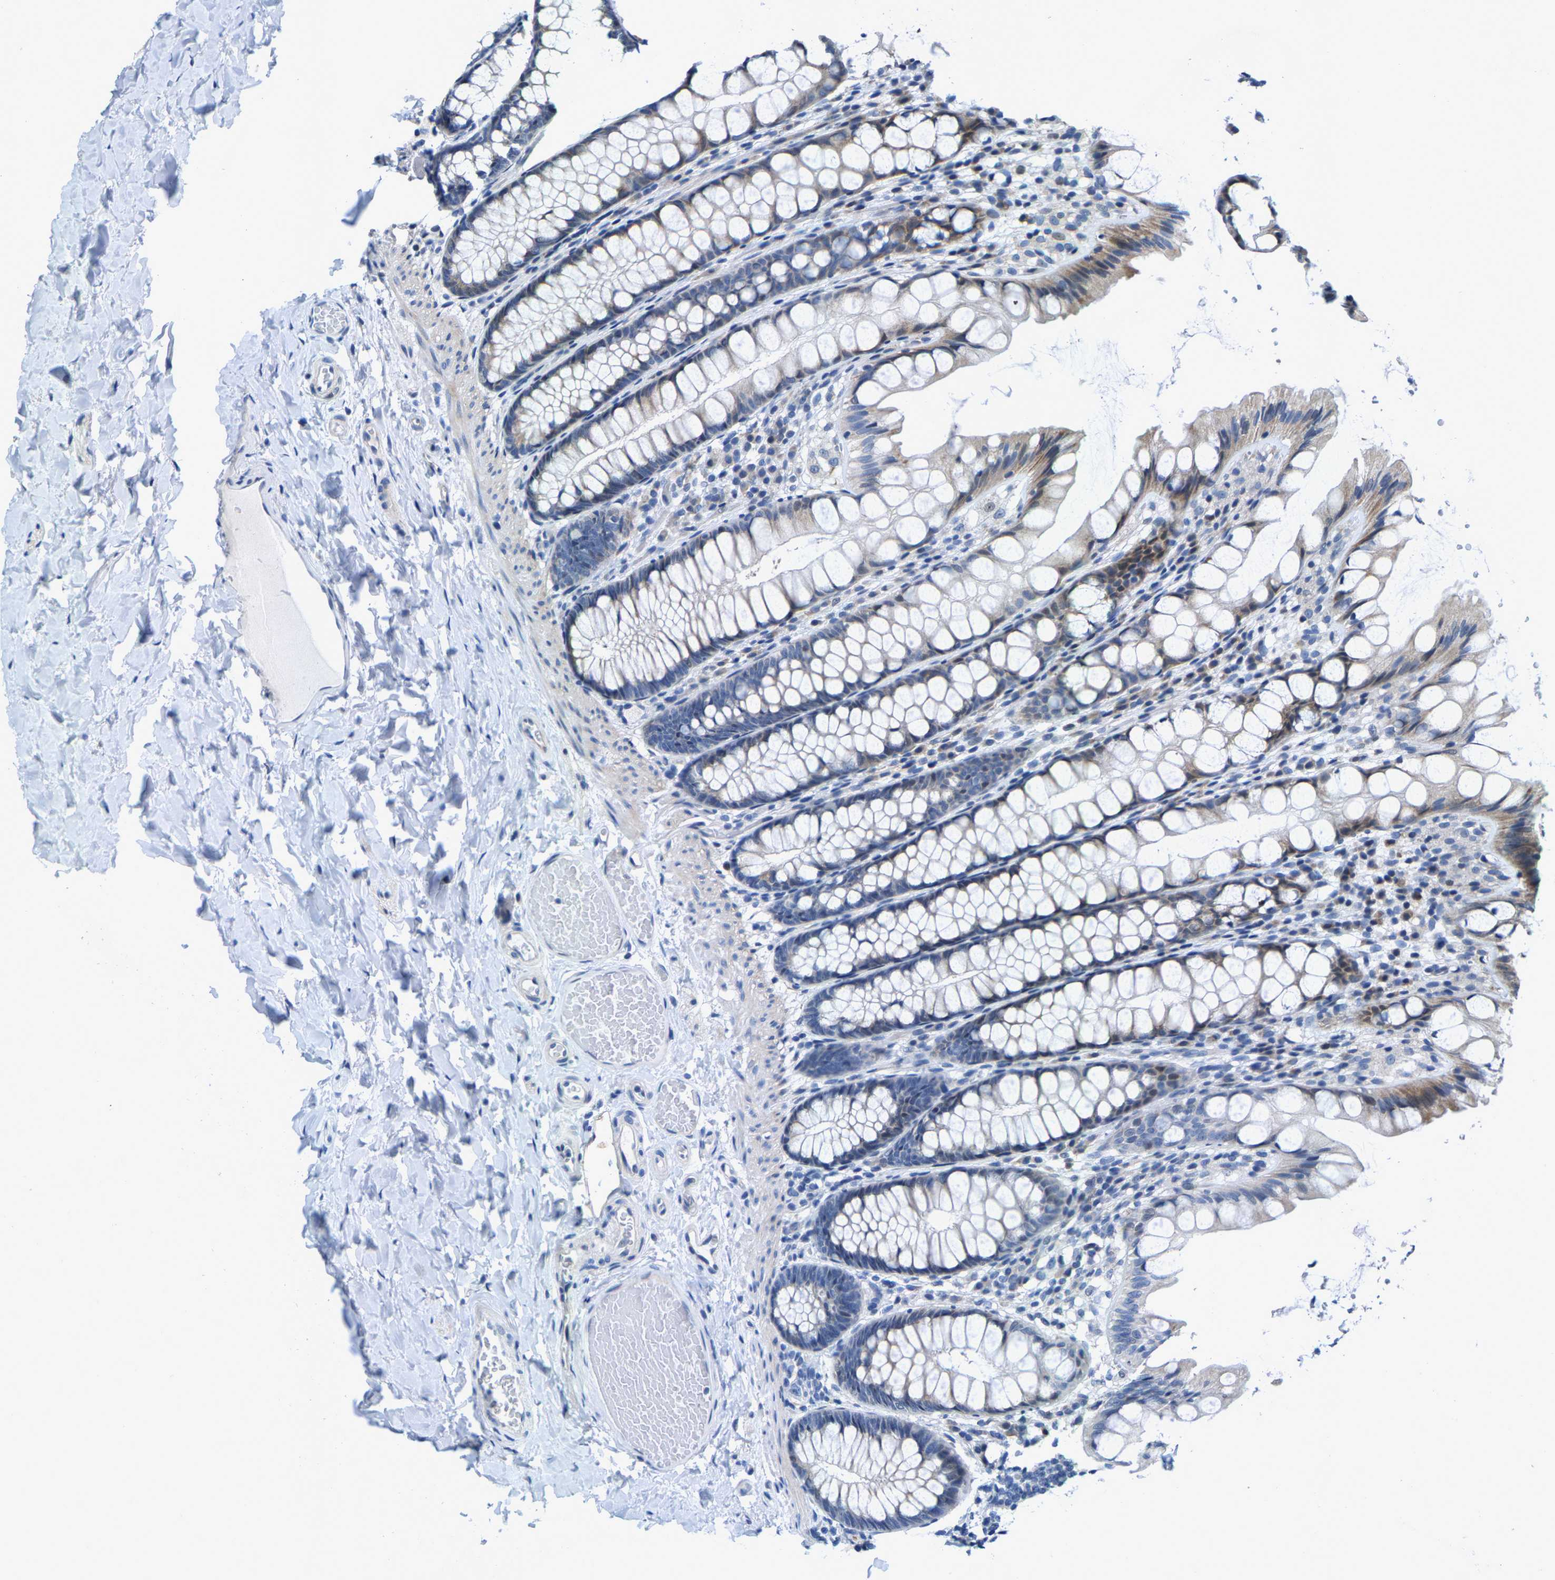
{"staining": {"intensity": "negative", "quantity": "none", "location": "none"}, "tissue": "colon", "cell_type": "Endothelial cells", "image_type": "normal", "snomed": [{"axis": "morphology", "description": "Normal tissue, NOS"}, {"axis": "topography", "description": "Colon"}], "caption": "Endothelial cells show no significant positivity in unremarkable colon. Nuclei are stained in blue.", "gene": "KLHL1", "patient": {"sex": "male", "age": 47}}